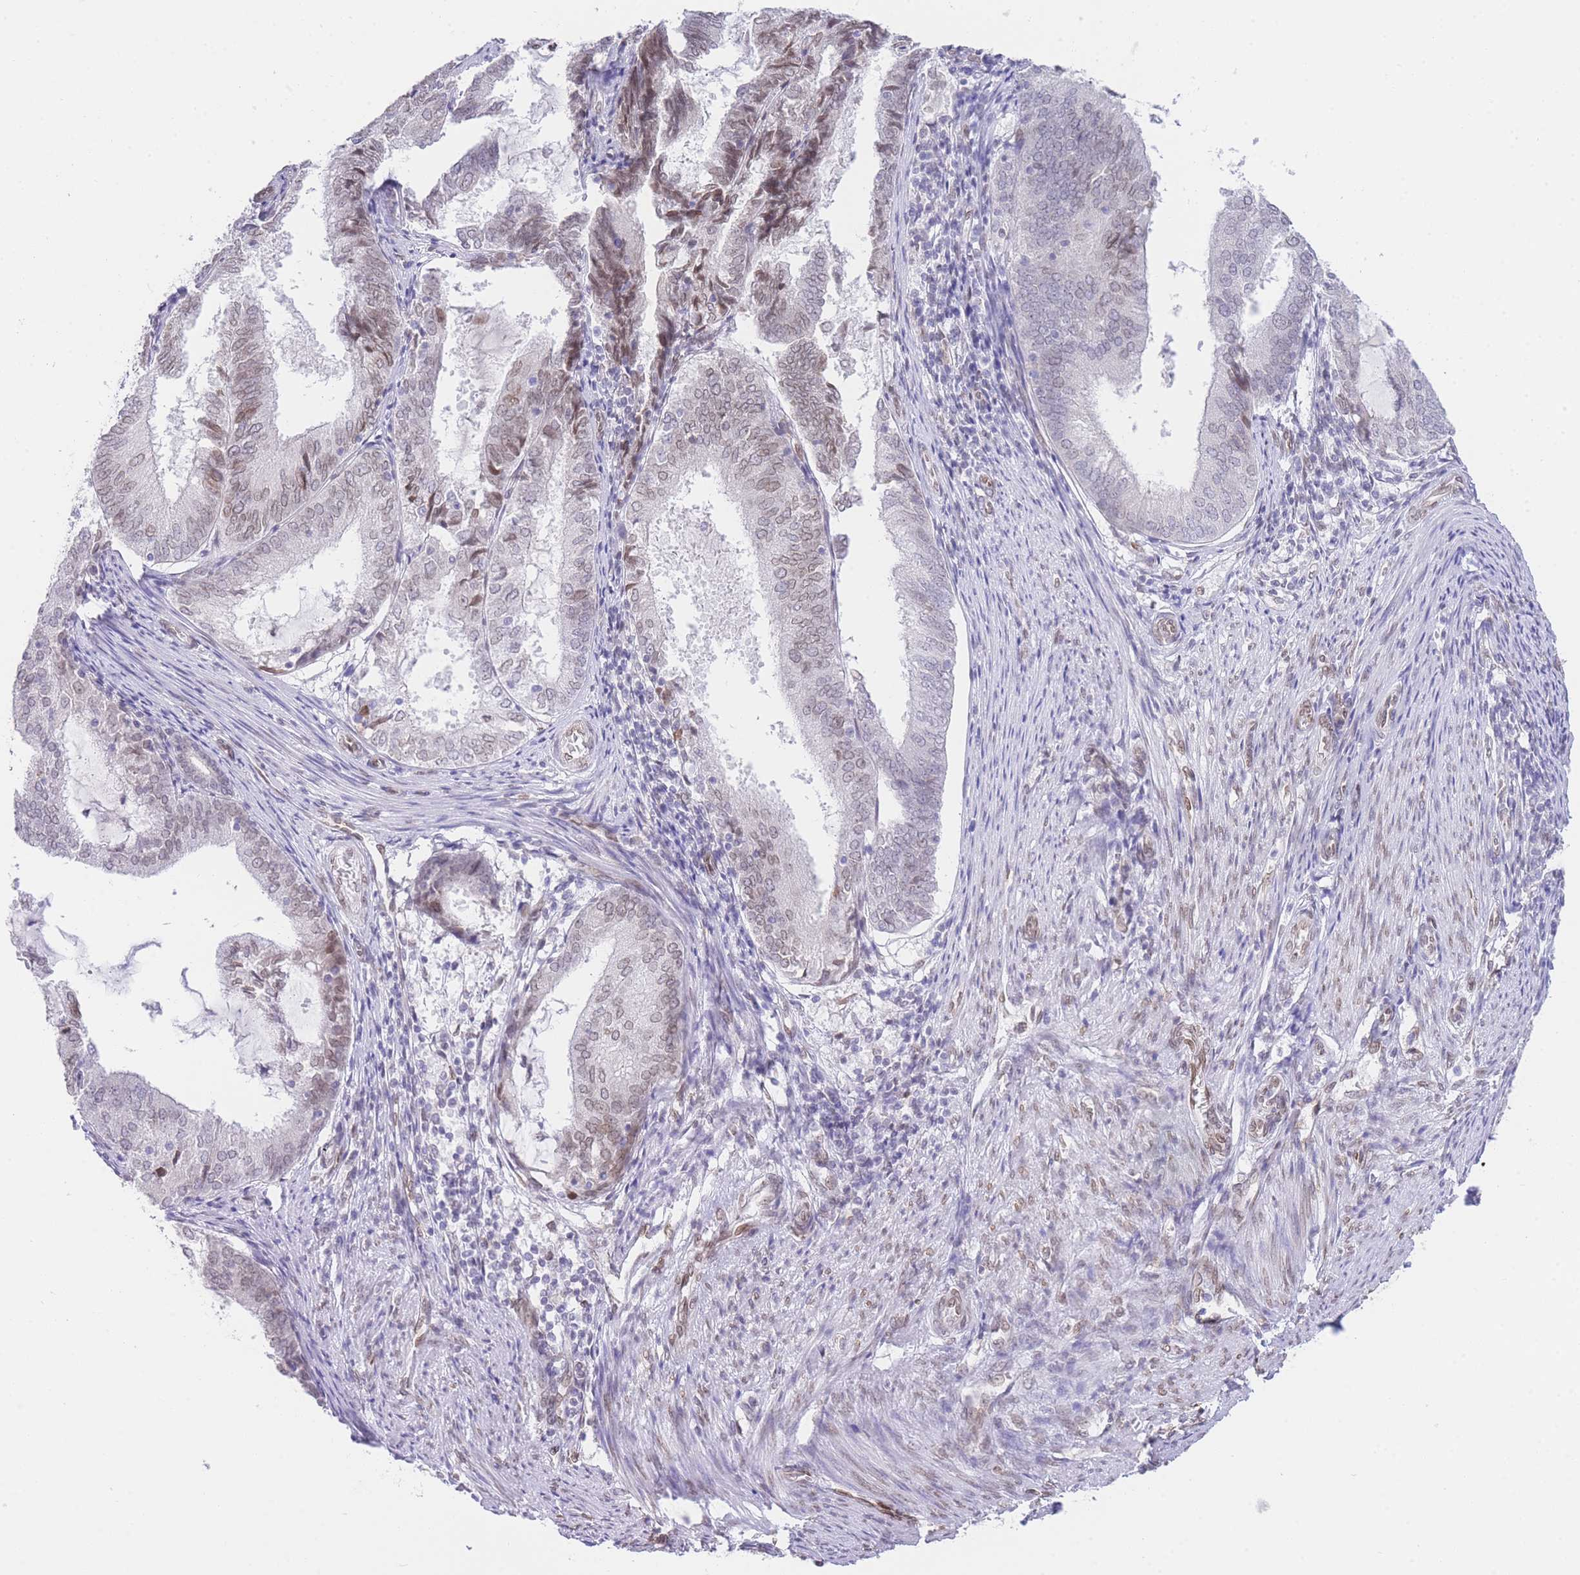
{"staining": {"intensity": "weak", "quantity": "25%-75%", "location": "nuclear"}, "tissue": "endometrial cancer", "cell_type": "Tumor cells", "image_type": "cancer", "snomed": [{"axis": "morphology", "description": "Adenocarcinoma, NOS"}, {"axis": "topography", "description": "Endometrium"}], "caption": "IHC photomicrograph of neoplastic tissue: endometrial cancer (adenocarcinoma) stained using immunohistochemistry reveals low levels of weak protein expression localized specifically in the nuclear of tumor cells, appearing as a nuclear brown color.", "gene": "OR10AD1", "patient": {"sex": "female", "age": 81}}